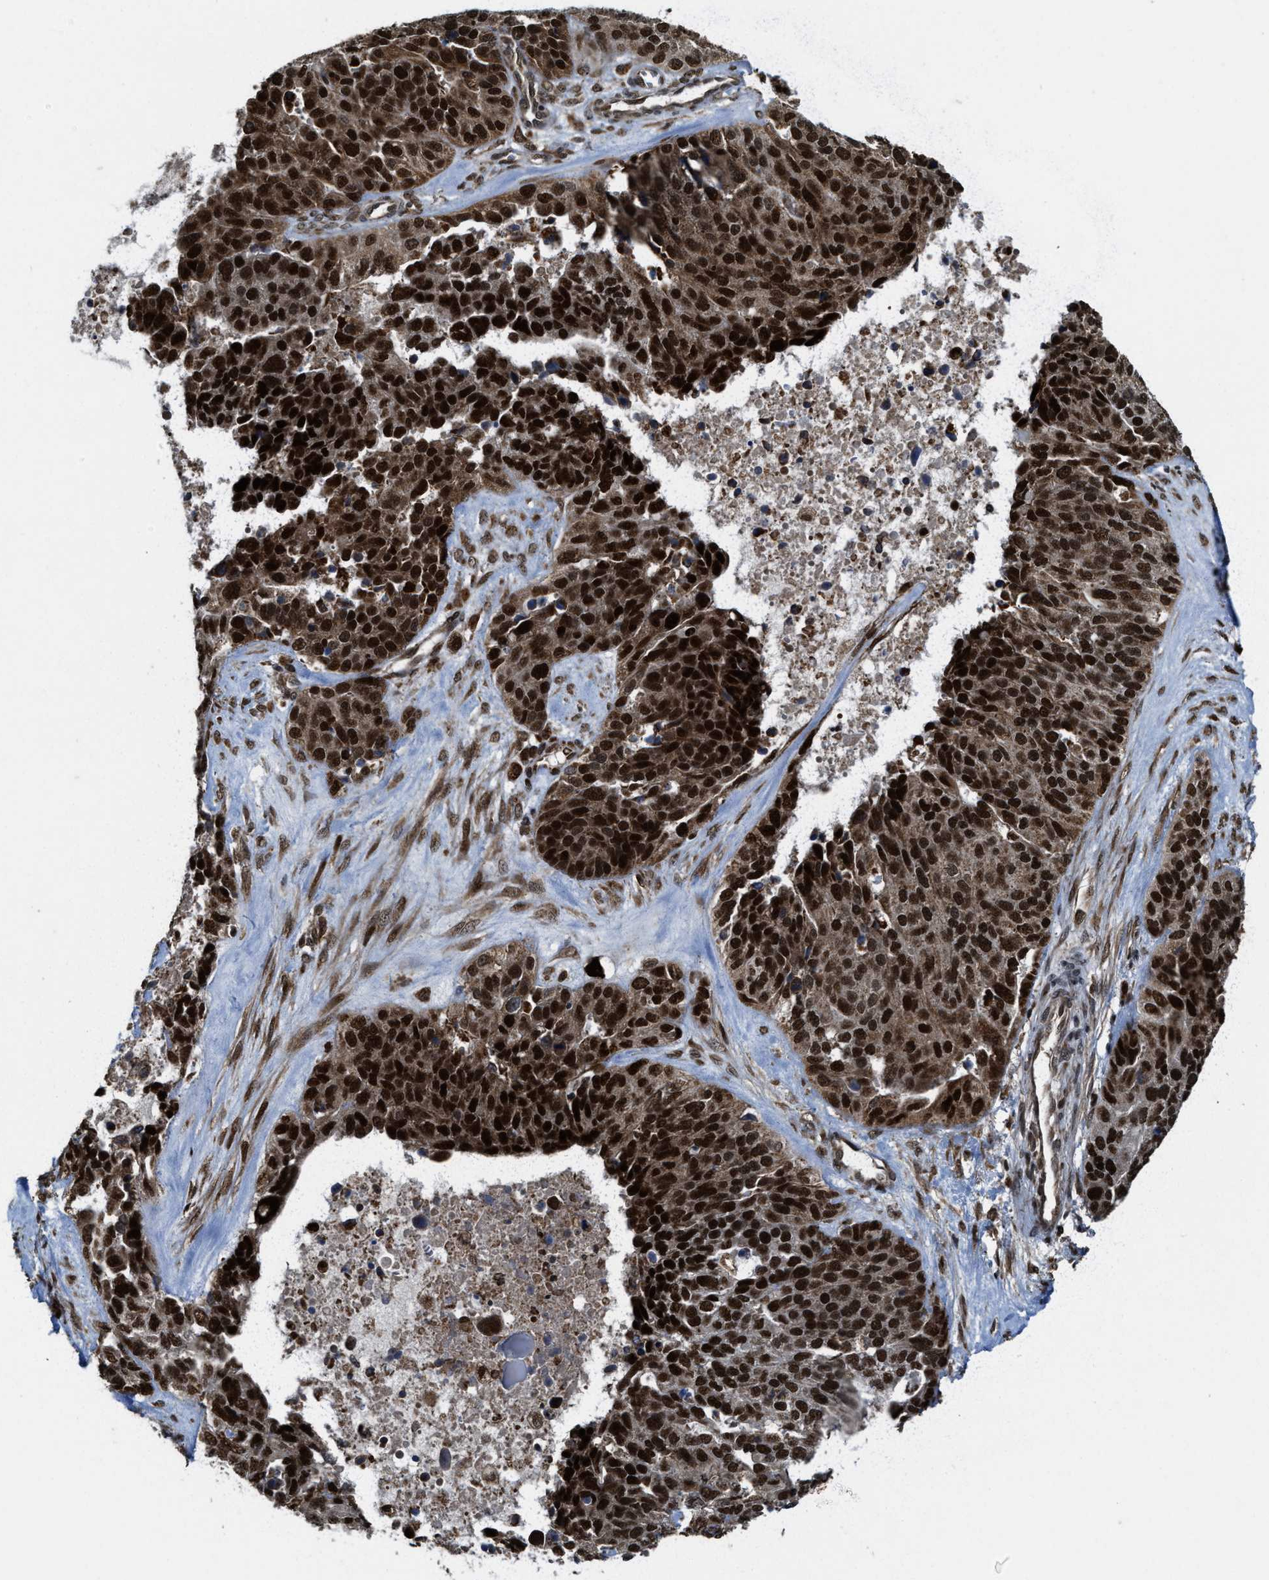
{"staining": {"intensity": "strong", "quantity": ">75%", "location": "nuclear"}, "tissue": "ovarian cancer", "cell_type": "Tumor cells", "image_type": "cancer", "snomed": [{"axis": "morphology", "description": "Cystadenocarcinoma, serous, NOS"}, {"axis": "topography", "description": "Ovary"}], "caption": "Protein staining demonstrates strong nuclear expression in approximately >75% of tumor cells in serous cystadenocarcinoma (ovarian).", "gene": "ZNF250", "patient": {"sex": "female", "age": 44}}